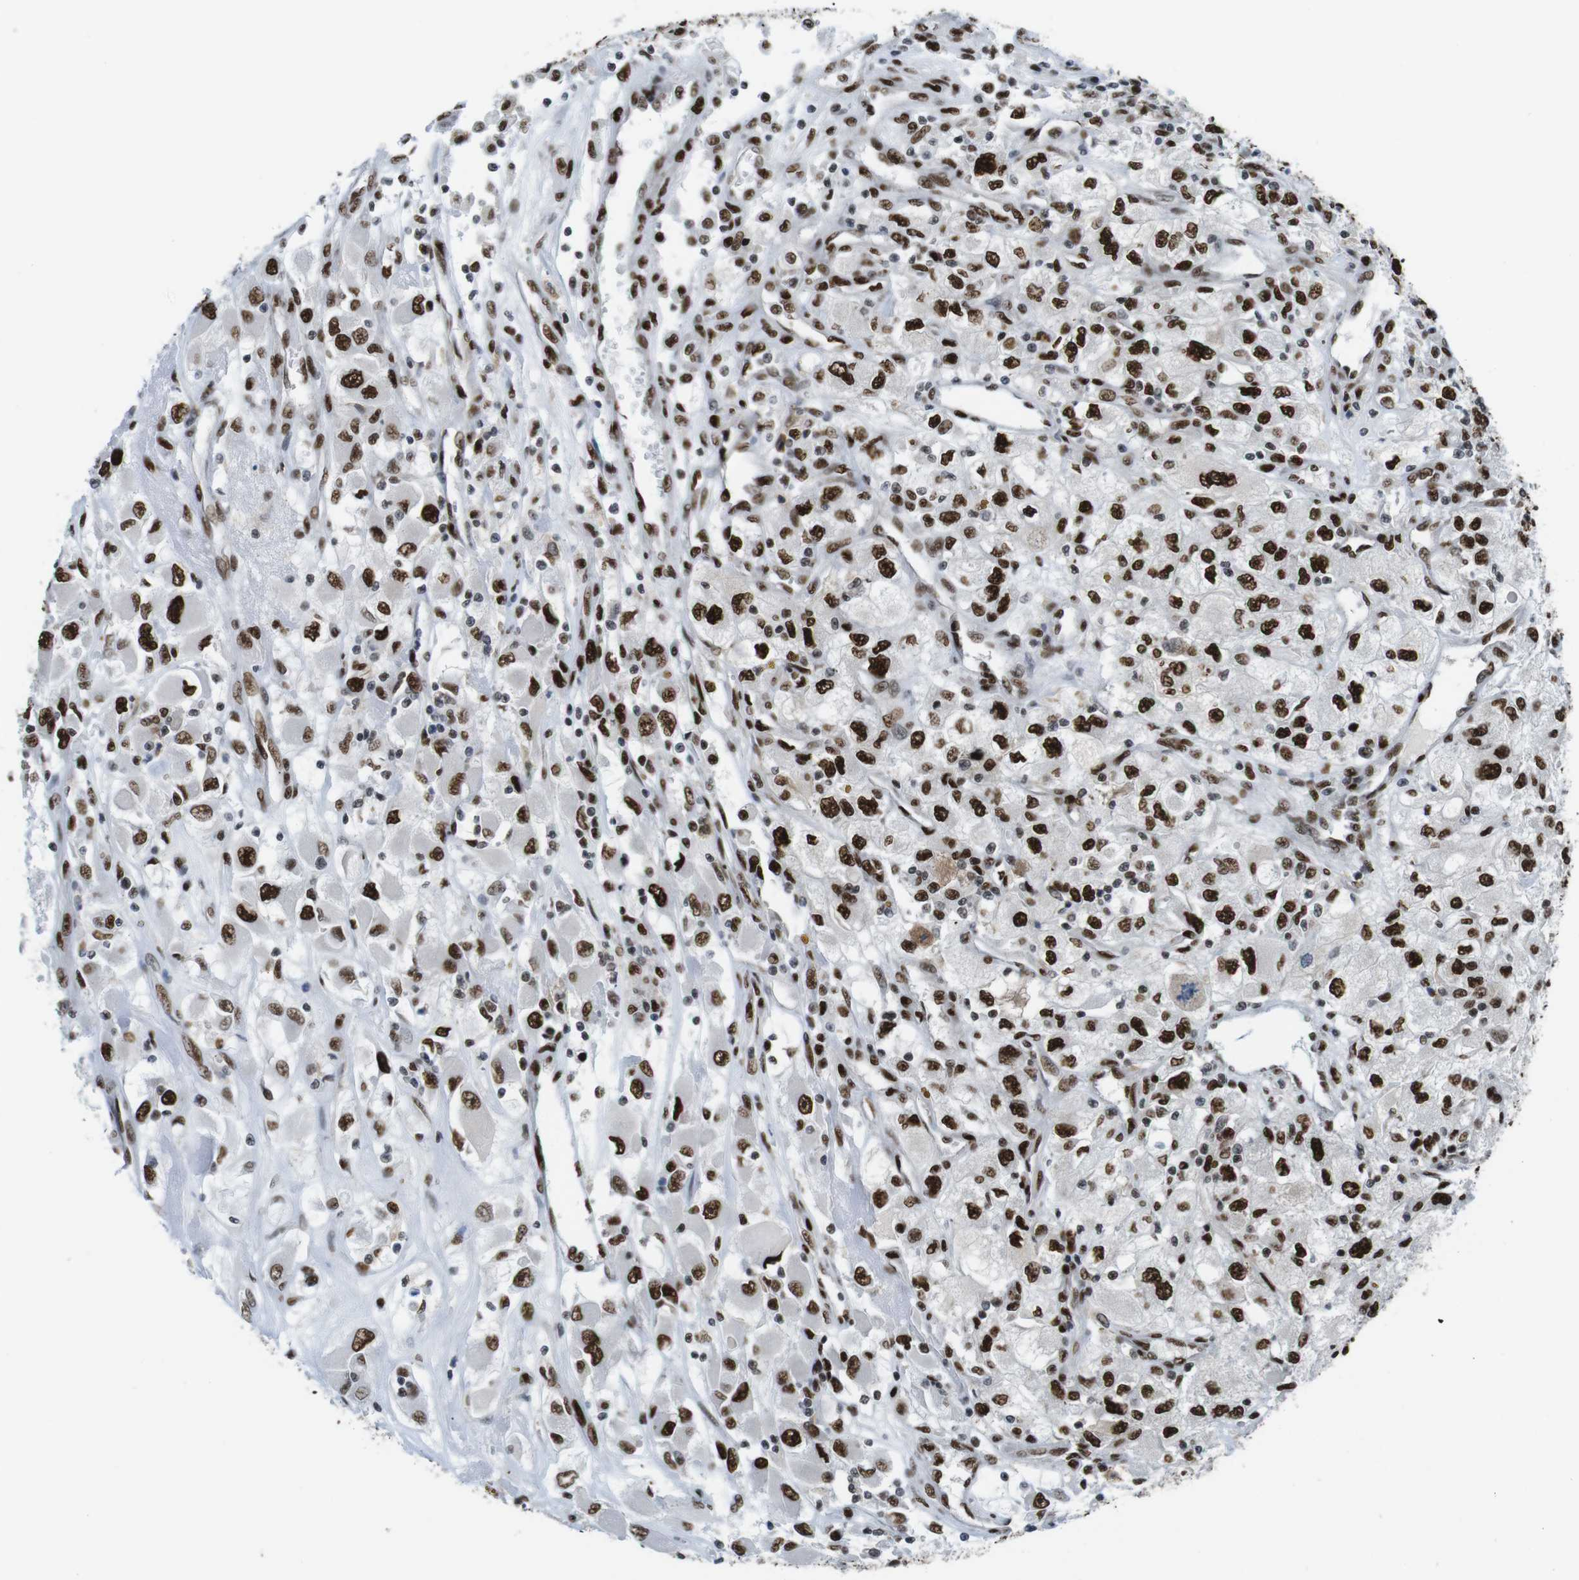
{"staining": {"intensity": "strong", "quantity": ">75%", "location": "nuclear"}, "tissue": "renal cancer", "cell_type": "Tumor cells", "image_type": "cancer", "snomed": [{"axis": "morphology", "description": "Adenocarcinoma, NOS"}, {"axis": "topography", "description": "Kidney"}], "caption": "Renal cancer was stained to show a protein in brown. There is high levels of strong nuclear expression in about >75% of tumor cells.", "gene": "PSME3", "patient": {"sex": "female", "age": 52}}